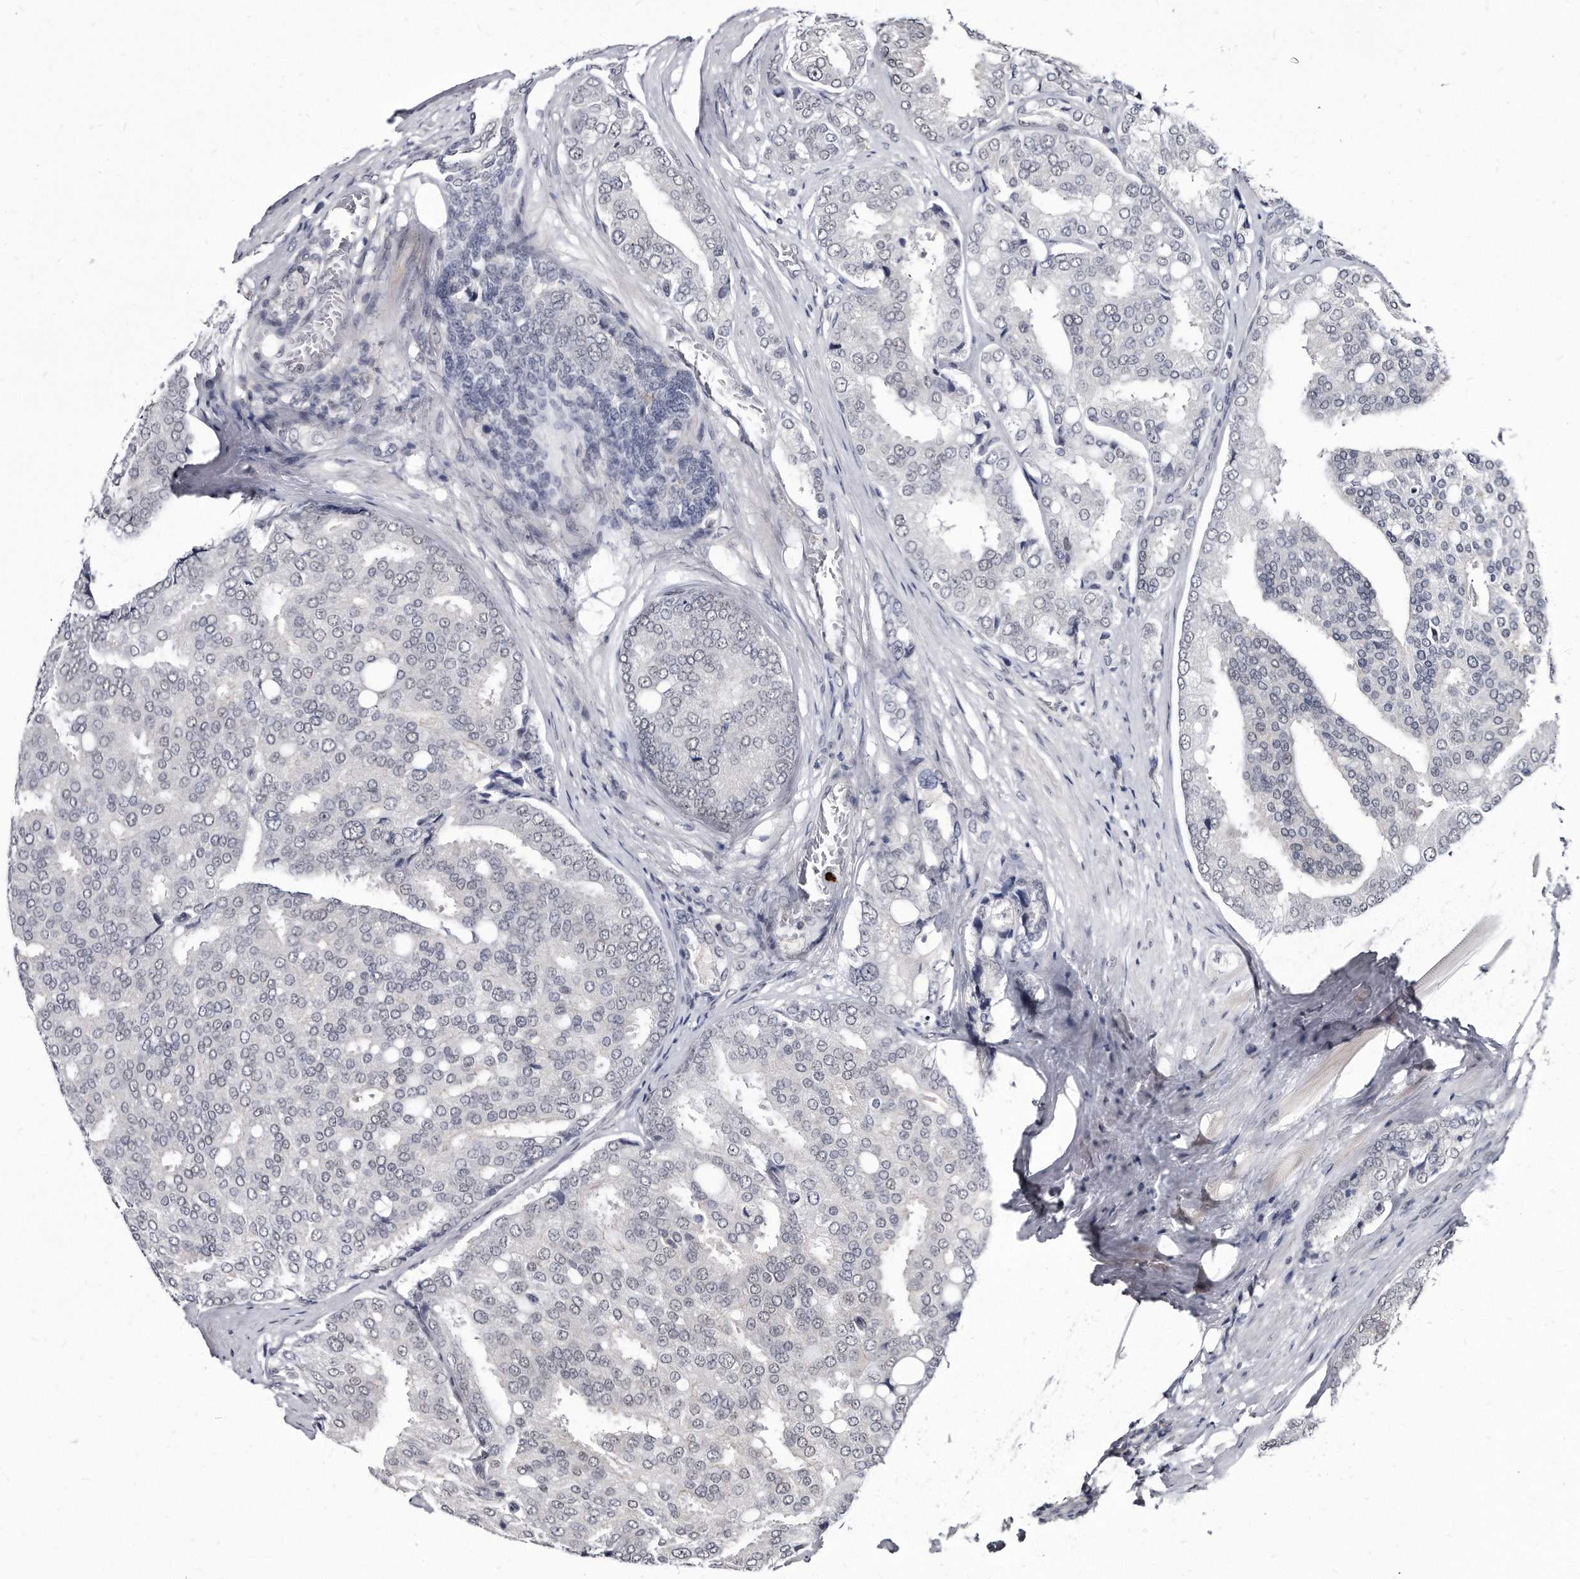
{"staining": {"intensity": "negative", "quantity": "none", "location": "none"}, "tissue": "prostate cancer", "cell_type": "Tumor cells", "image_type": "cancer", "snomed": [{"axis": "morphology", "description": "Adenocarcinoma, High grade"}, {"axis": "topography", "description": "Prostate"}], "caption": "DAB (3,3'-diaminobenzidine) immunohistochemical staining of prostate cancer (high-grade adenocarcinoma) exhibits no significant positivity in tumor cells. (DAB (3,3'-diaminobenzidine) immunohistochemistry with hematoxylin counter stain).", "gene": "KLHDC3", "patient": {"sex": "male", "age": 50}}